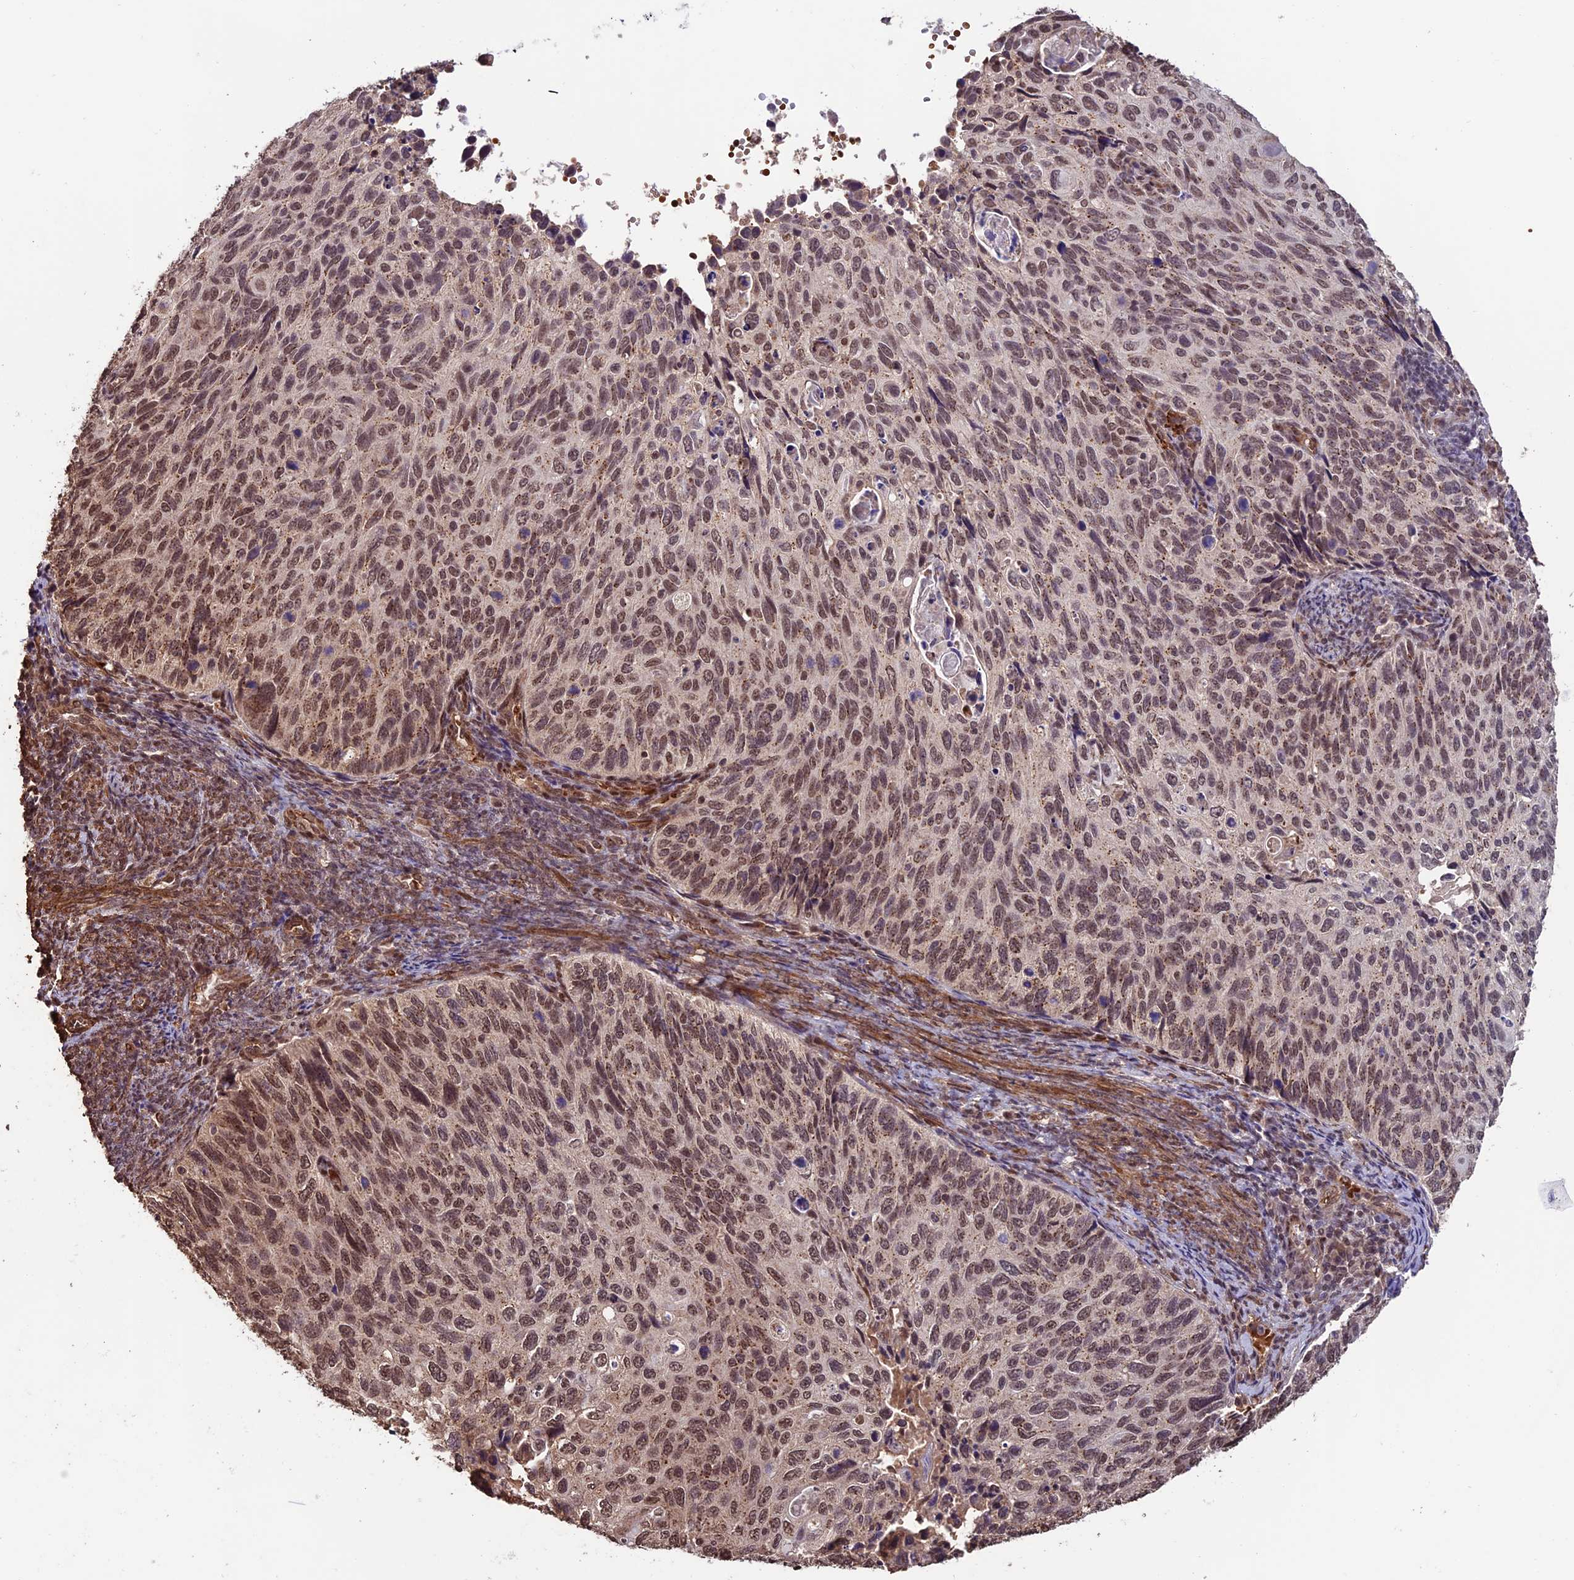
{"staining": {"intensity": "moderate", "quantity": ">75%", "location": "nuclear"}, "tissue": "cervical cancer", "cell_type": "Tumor cells", "image_type": "cancer", "snomed": [{"axis": "morphology", "description": "Squamous cell carcinoma, NOS"}, {"axis": "topography", "description": "Cervix"}], "caption": "A medium amount of moderate nuclear staining is seen in about >75% of tumor cells in cervical cancer tissue. (DAB IHC, brown staining for protein, blue staining for nuclei).", "gene": "CABIN1", "patient": {"sex": "female", "age": 70}}